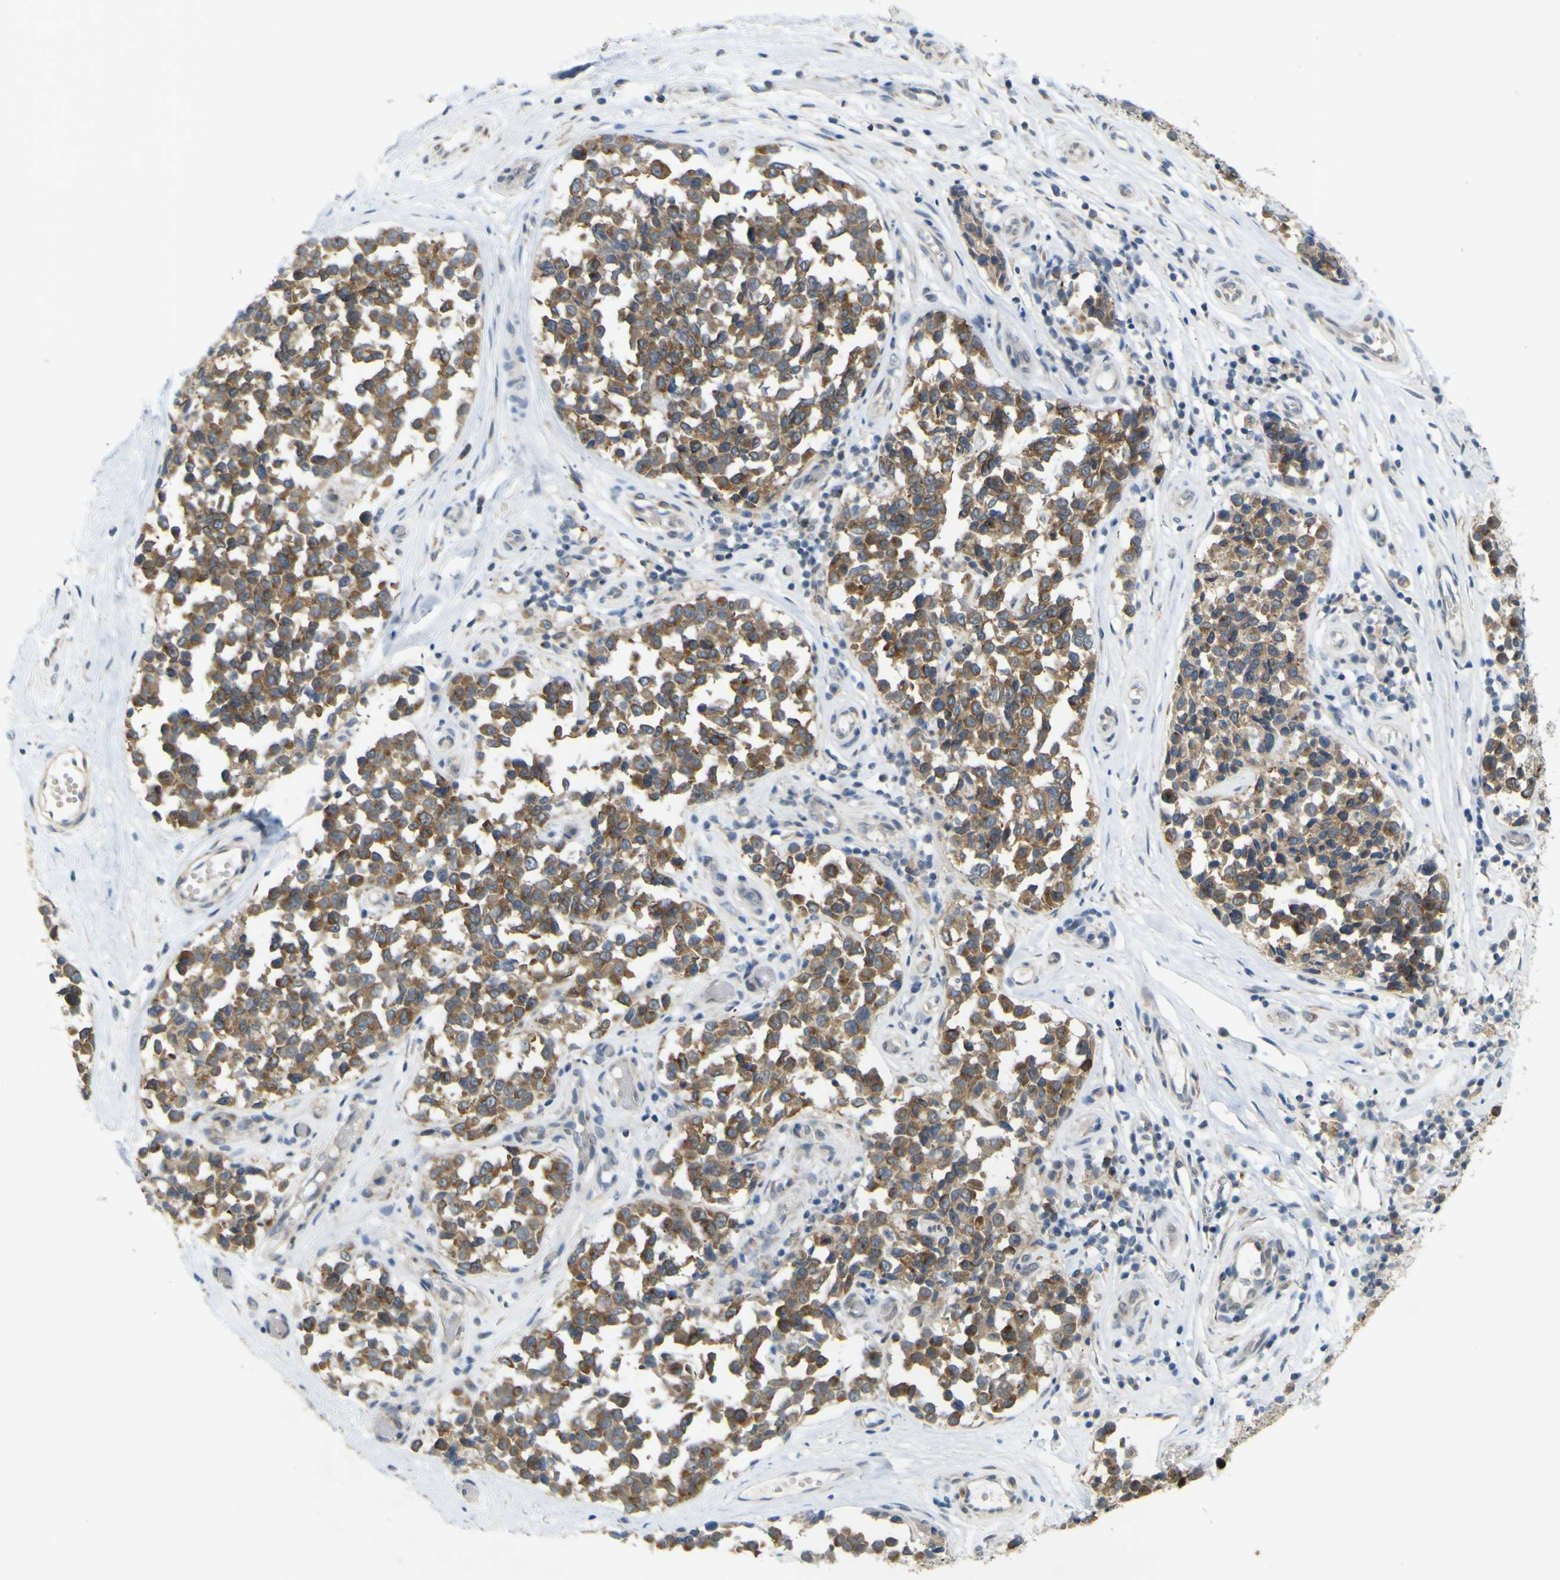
{"staining": {"intensity": "moderate", "quantity": "25%-75%", "location": "cytoplasmic/membranous"}, "tissue": "melanoma", "cell_type": "Tumor cells", "image_type": "cancer", "snomed": [{"axis": "morphology", "description": "Malignant melanoma, NOS"}, {"axis": "topography", "description": "Skin"}], "caption": "Protein staining by immunohistochemistry demonstrates moderate cytoplasmic/membranous staining in approximately 25%-75% of tumor cells in malignant melanoma.", "gene": "IGF2R", "patient": {"sex": "female", "age": 64}}